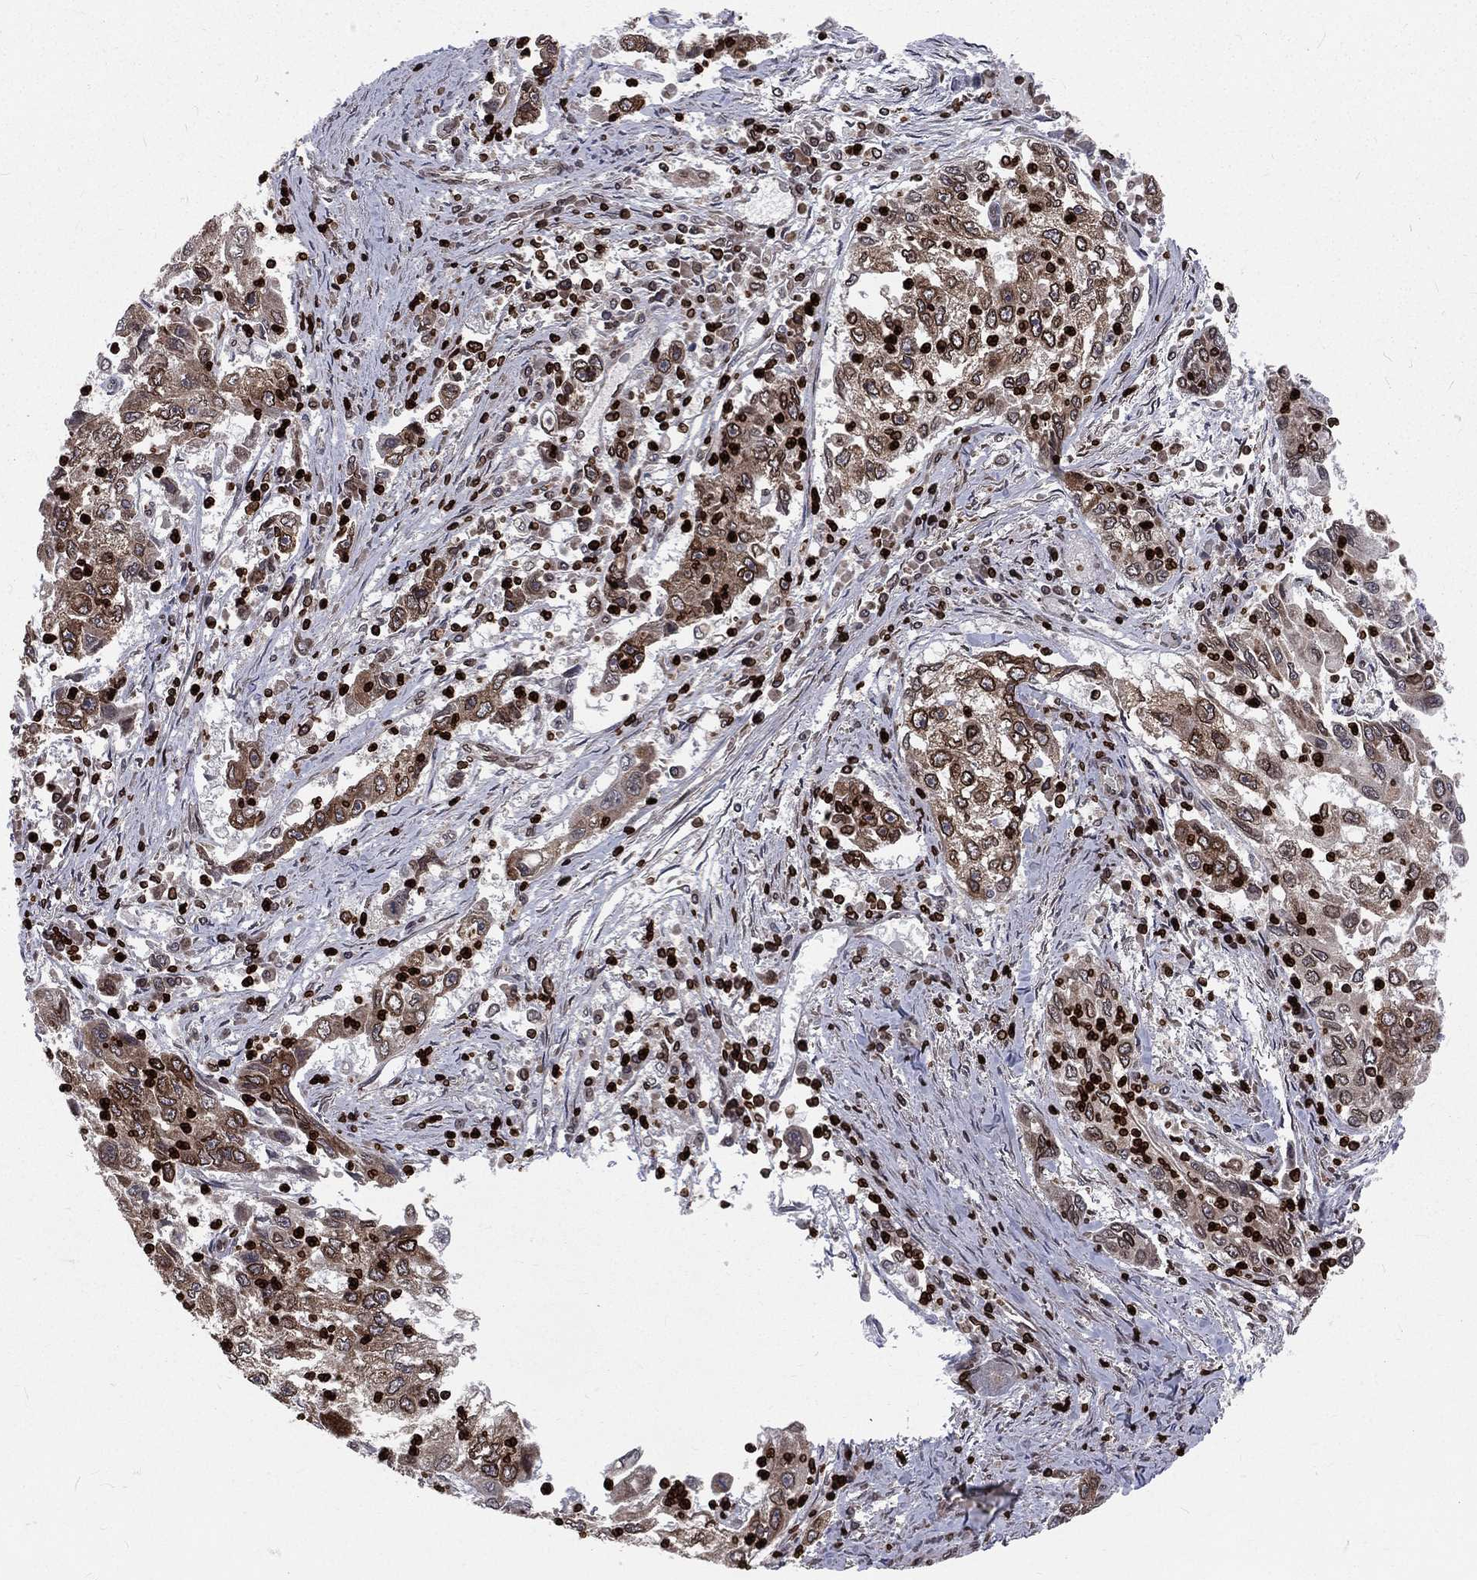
{"staining": {"intensity": "moderate", "quantity": "<25%", "location": "cytoplasmic/membranous"}, "tissue": "cervical cancer", "cell_type": "Tumor cells", "image_type": "cancer", "snomed": [{"axis": "morphology", "description": "Squamous cell carcinoma, NOS"}, {"axis": "topography", "description": "Cervix"}], "caption": "Human cervical cancer stained with a brown dye demonstrates moderate cytoplasmic/membranous positive expression in approximately <25% of tumor cells.", "gene": "LBR", "patient": {"sex": "female", "age": 36}}